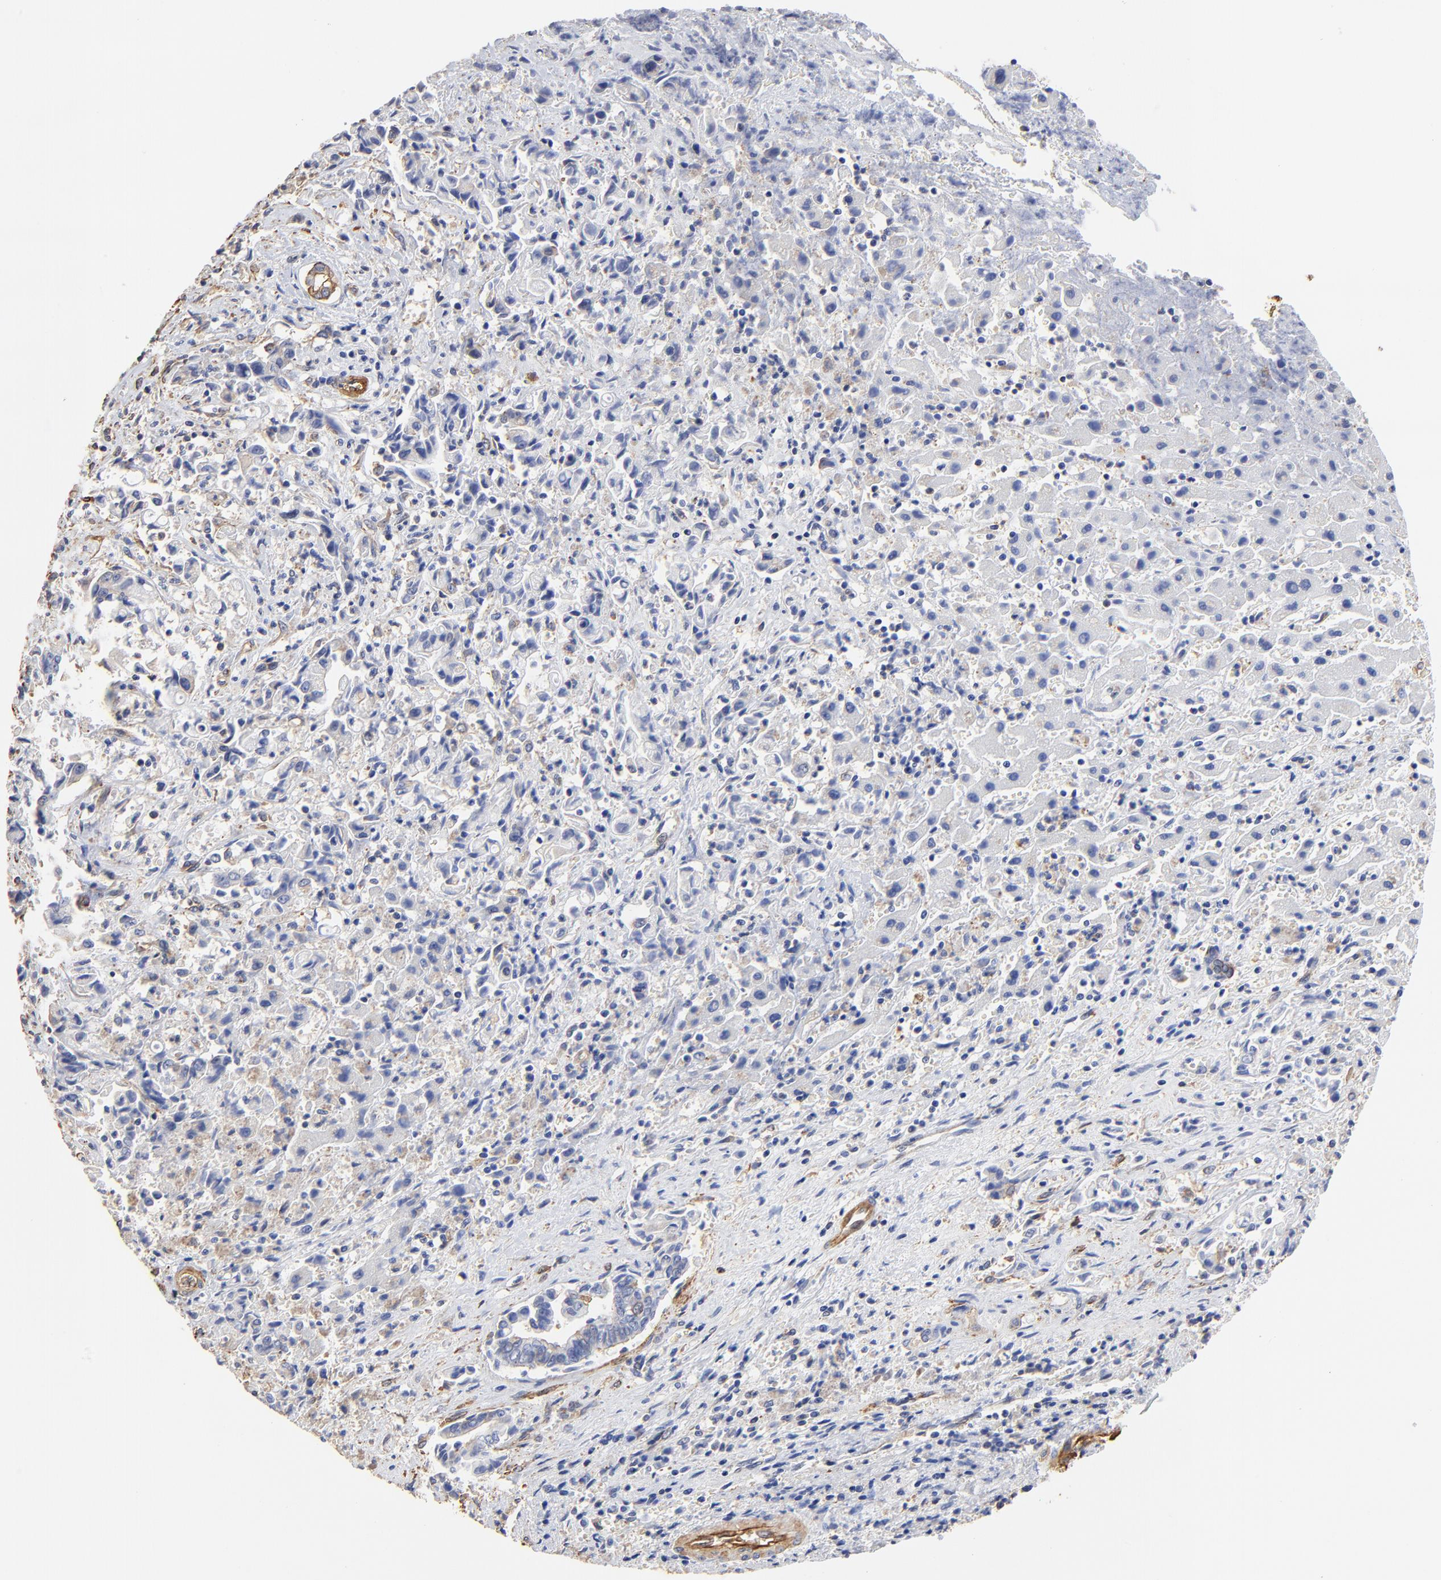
{"staining": {"intensity": "negative", "quantity": "none", "location": "none"}, "tissue": "liver cancer", "cell_type": "Tumor cells", "image_type": "cancer", "snomed": [{"axis": "morphology", "description": "Cholangiocarcinoma"}, {"axis": "topography", "description": "Liver"}], "caption": "An IHC photomicrograph of liver cholangiocarcinoma is shown. There is no staining in tumor cells of liver cholangiocarcinoma.", "gene": "TAGLN2", "patient": {"sex": "male", "age": 57}}